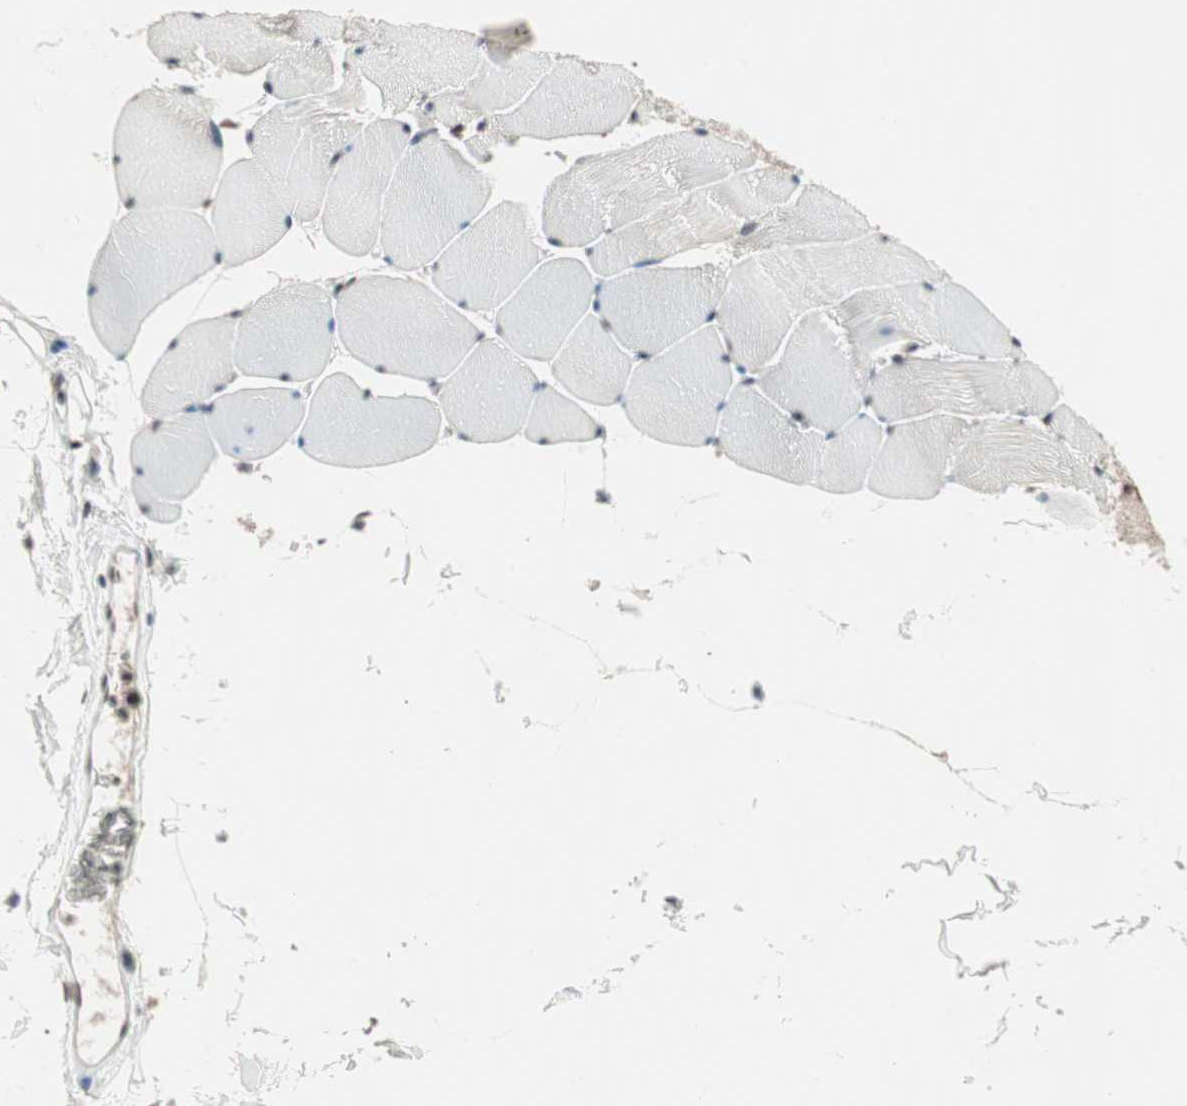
{"staining": {"intensity": "strong", "quantity": ">75%", "location": "nuclear"}, "tissue": "skeletal muscle", "cell_type": "Myocytes", "image_type": "normal", "snomed": [{"axis": "morphology", "description": "Normal tissue, NOS"}, {"axis": "topography", "description": "Skeletal muscle"}], "caption": "Strong nuclear protein staining is identified in about >75% of myocytes in skeletal muscle.", "gene": "MDC1", "patient": {"sex": "male", "age": 62}}